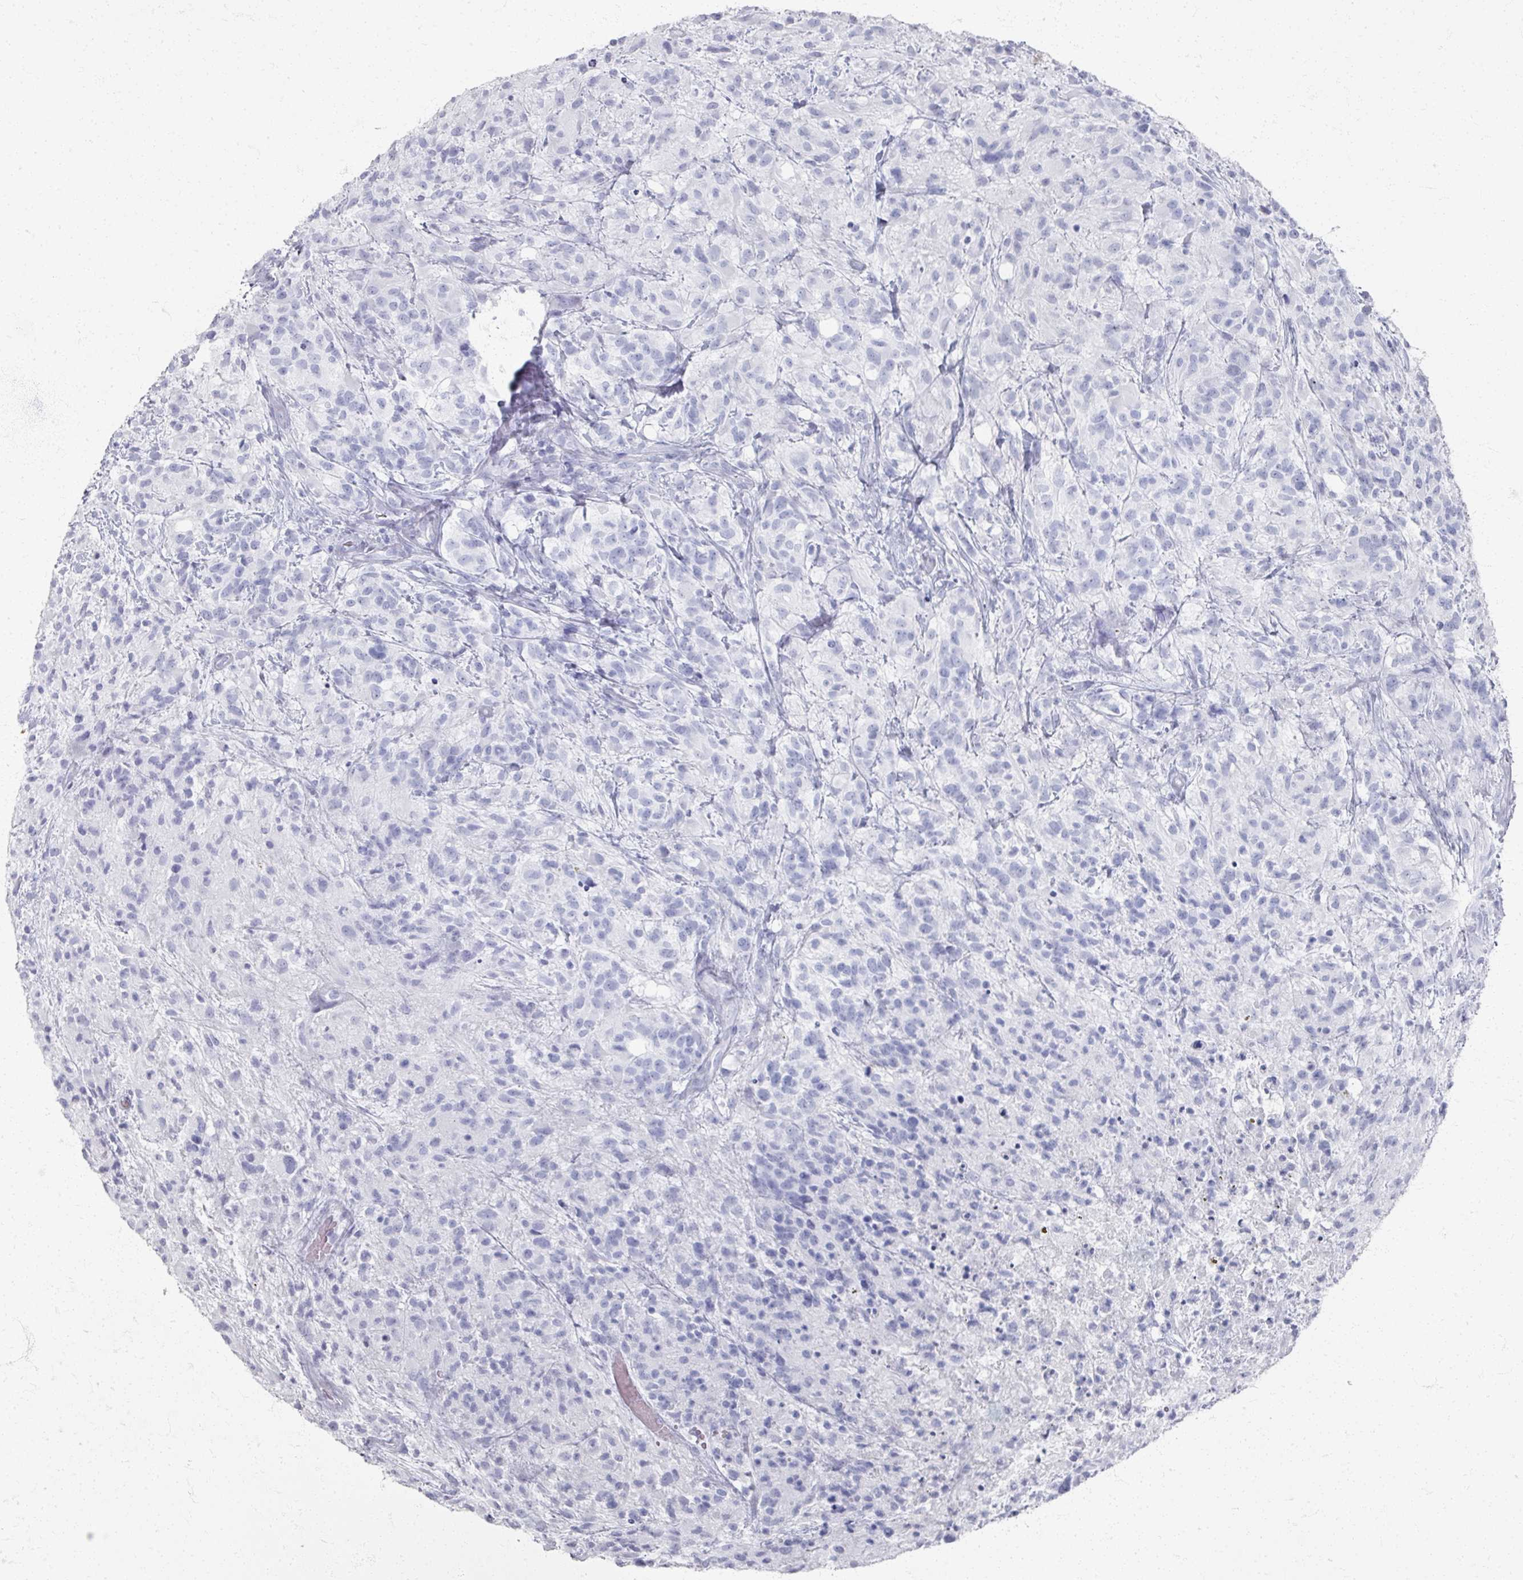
{"staining": {"intensity": "negative", "quantity": "none", "location": "none"}, "tissue": "glioma", "cell_type": "Tumor cells", "image_type": "cancer", "snomed": [{"axis": "morphology", "description": "Glioma, malignant, High grade"}, {"axis": "topography", "description": "Brain"}], "caption": "High power microscopy photomicrograph of an immunohistochemistry (IHC) image of high-grade glioma (malignant), revealing no significant positivity in tumor cells.", "gene": "PSKH1", "patient": {"sex": "female", "age": 67}}